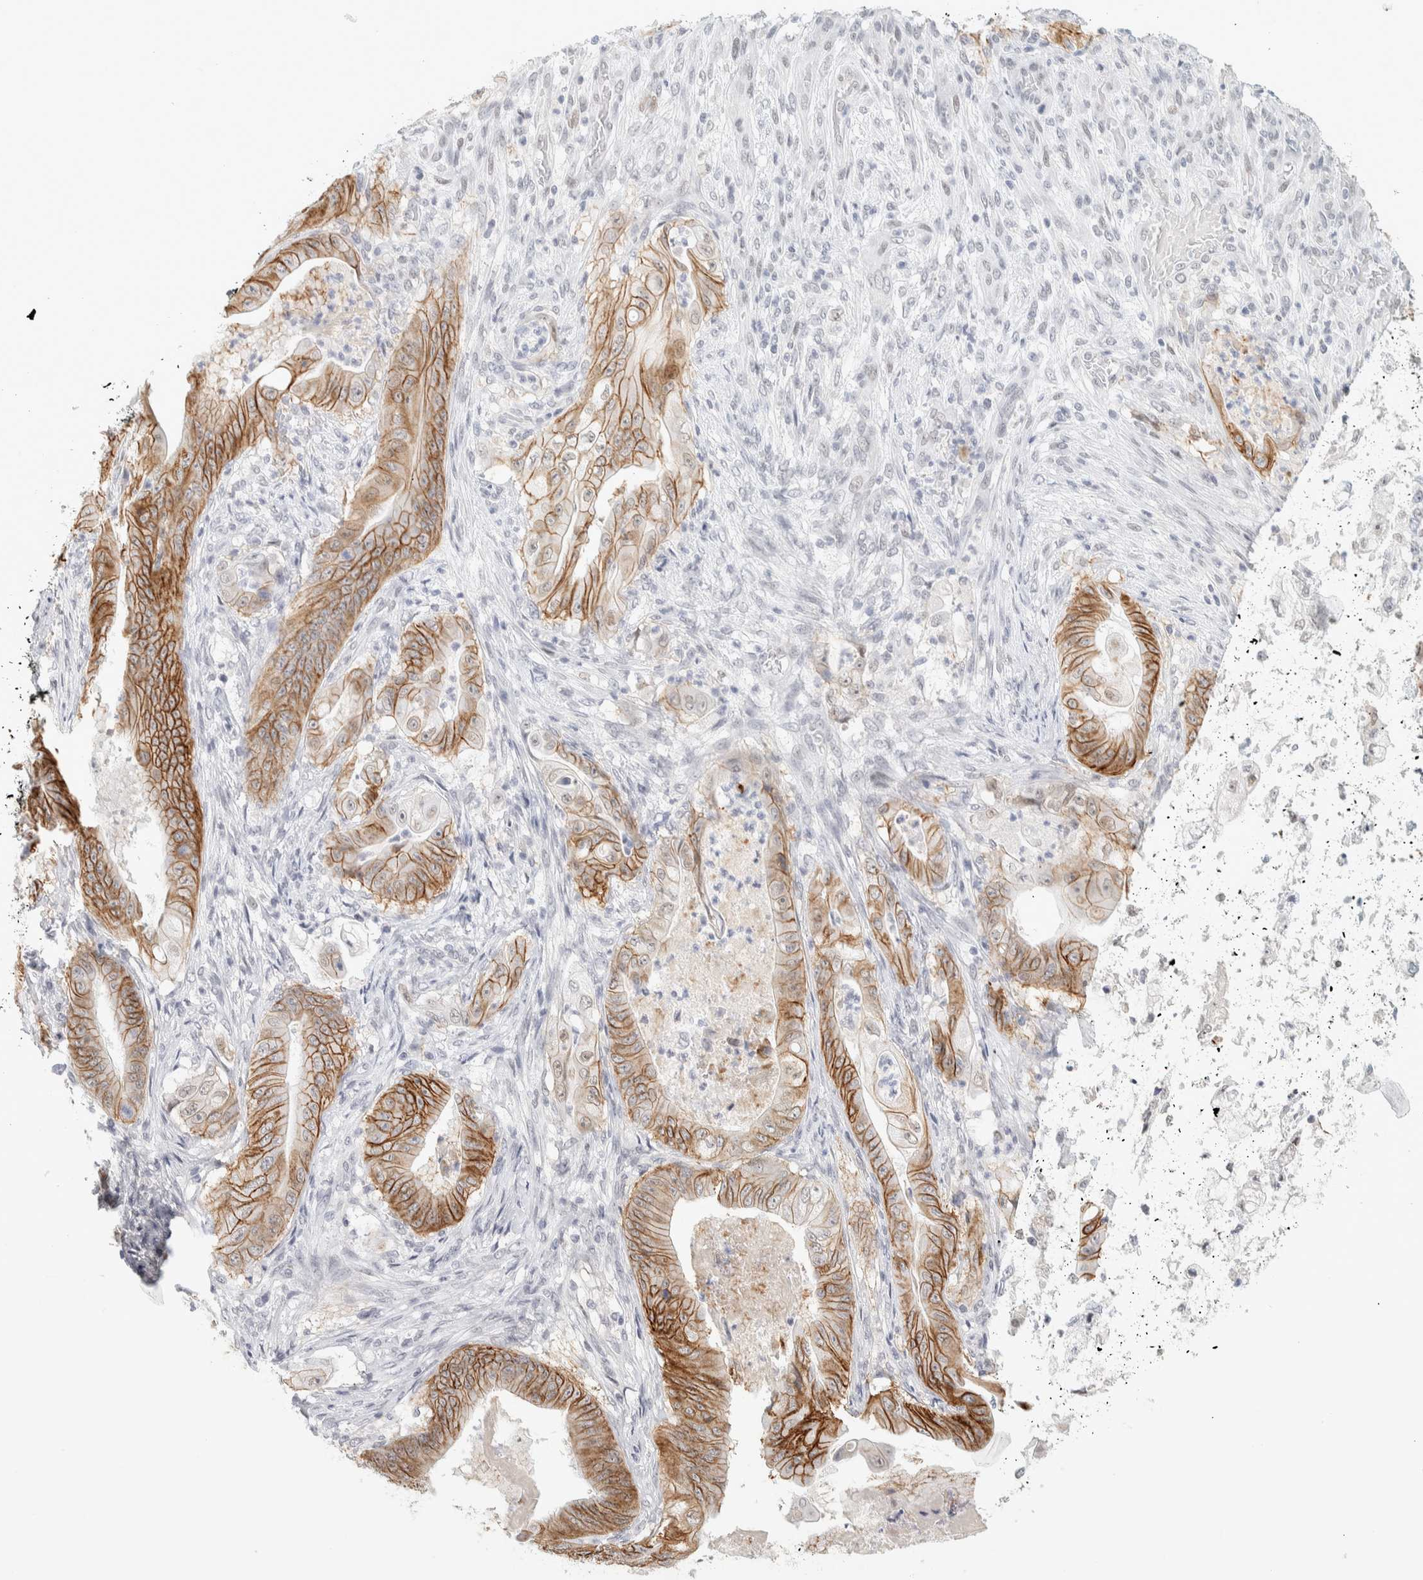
{"staining": {"intensity": "moderate", "quantity": "25%-75%", "location": "cytoplasmic/membranous"}, "tissue": "stomach cancer", "cell_type": "Tumor cells", "image_type": "cancer", "snomed": [{"axis": "morphology", "description": "Normal tissue, NOS"}, {"axis": "morphology", "description": "Adenocarcinoma, NOS"}, {"axis": "topography", "description": "Stomach"}], "caption": "The micrograph displays staining of adenocarcinoma (stomach), revealing moderate cytoplasmic/membranous protein staining (brown color) within tumor cells. (DAB = brown stain, brightfield microscopy at high magnification).", "gene": "CDH17", "patient": {"sex": "male", "age": 62}}